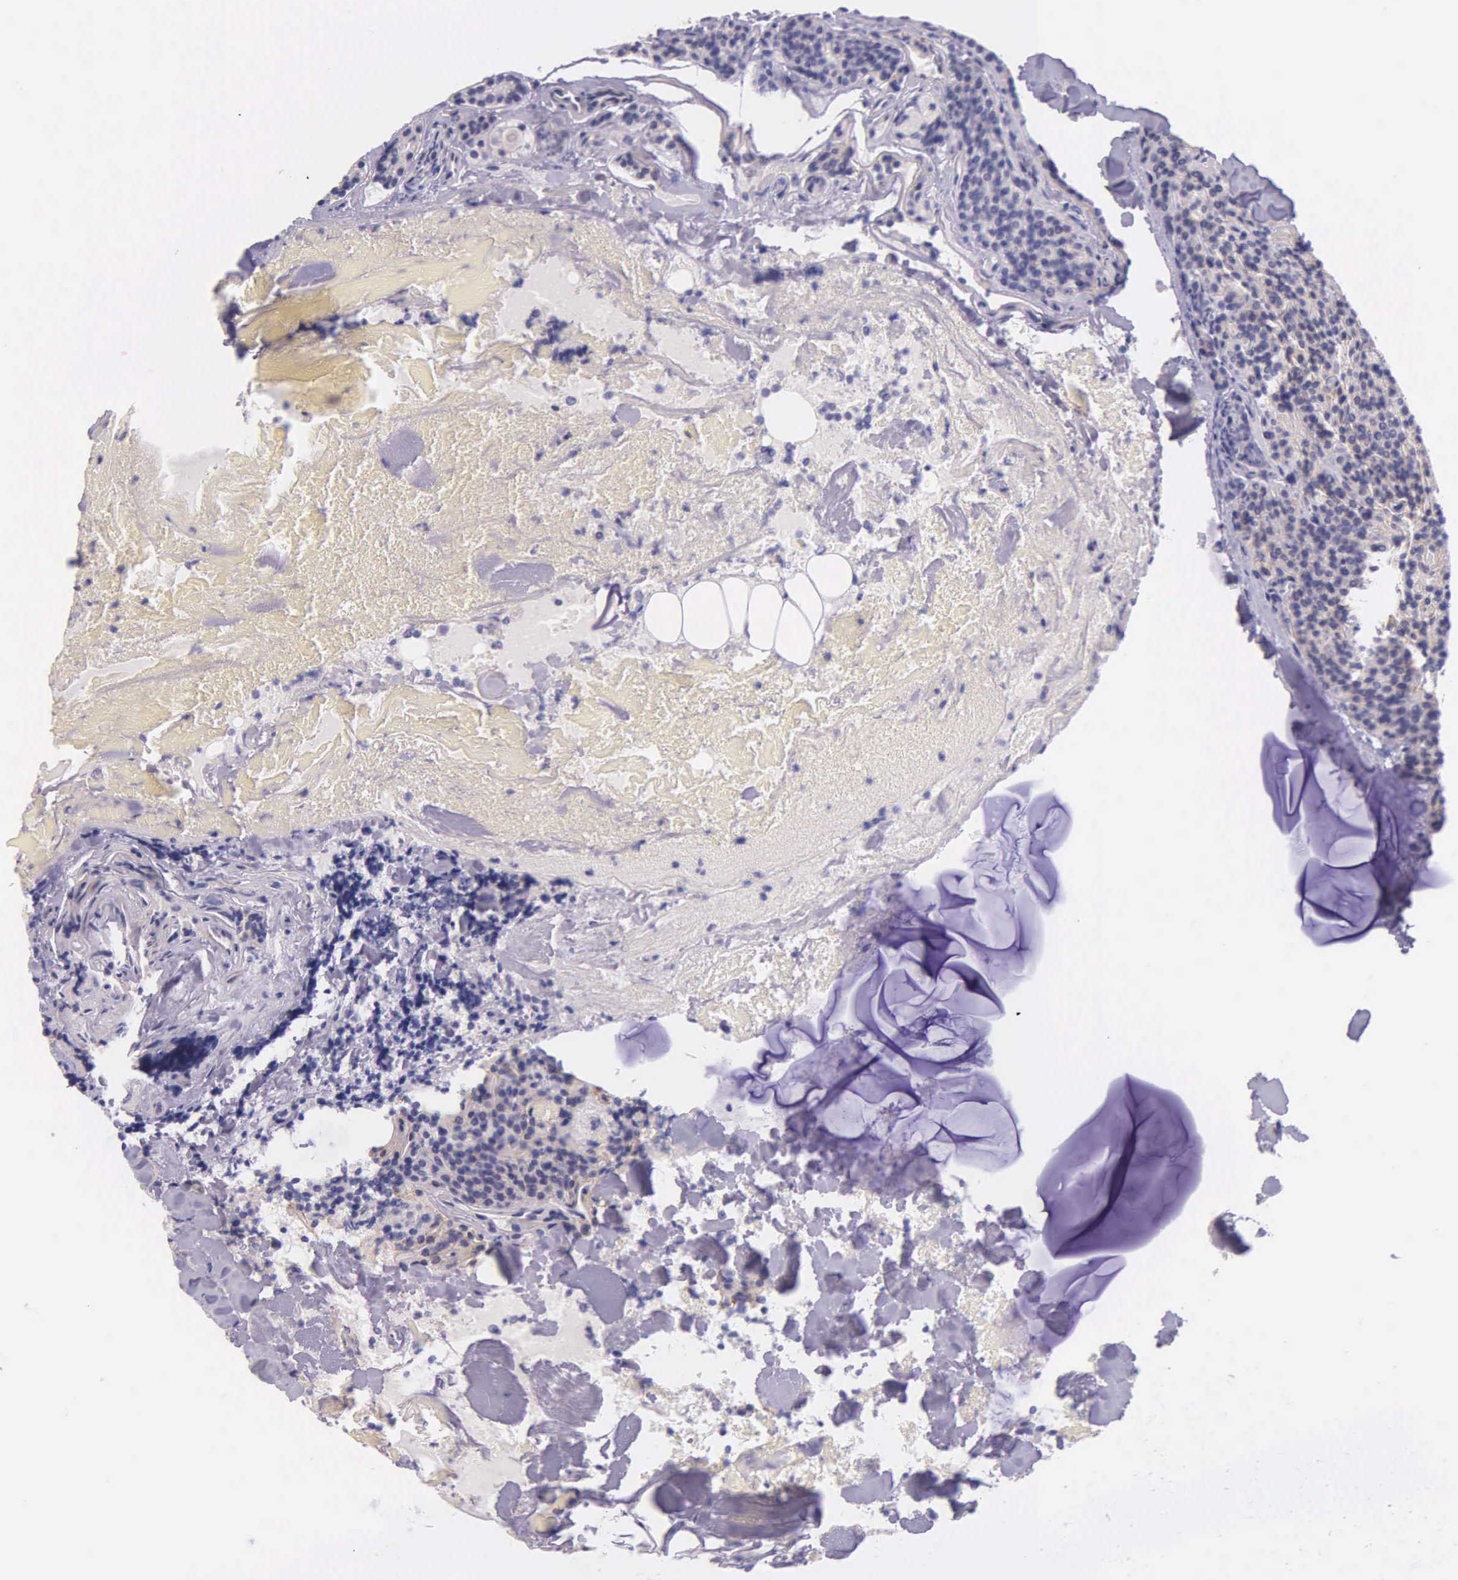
{"staining": {"intensity": "negative", "quantity": "none", "location": "none"}, "tissue": "parathyroid gland", "cell_type": "Glandular cells", "image_type": "normal", "snomed": [{"axis": "morphology", "description": "Normal tissue, NOS"}, {"axis": "topography", "description": "Parathyroid gland"}], "caption": "There is no significant expression in glandular cells of parathyroid gland. (DAB (3,3'-diaminobenzidine) IHC, high magnification).", "gene": "THSD7A", "patient": {"sex": "female", "age": 29}}